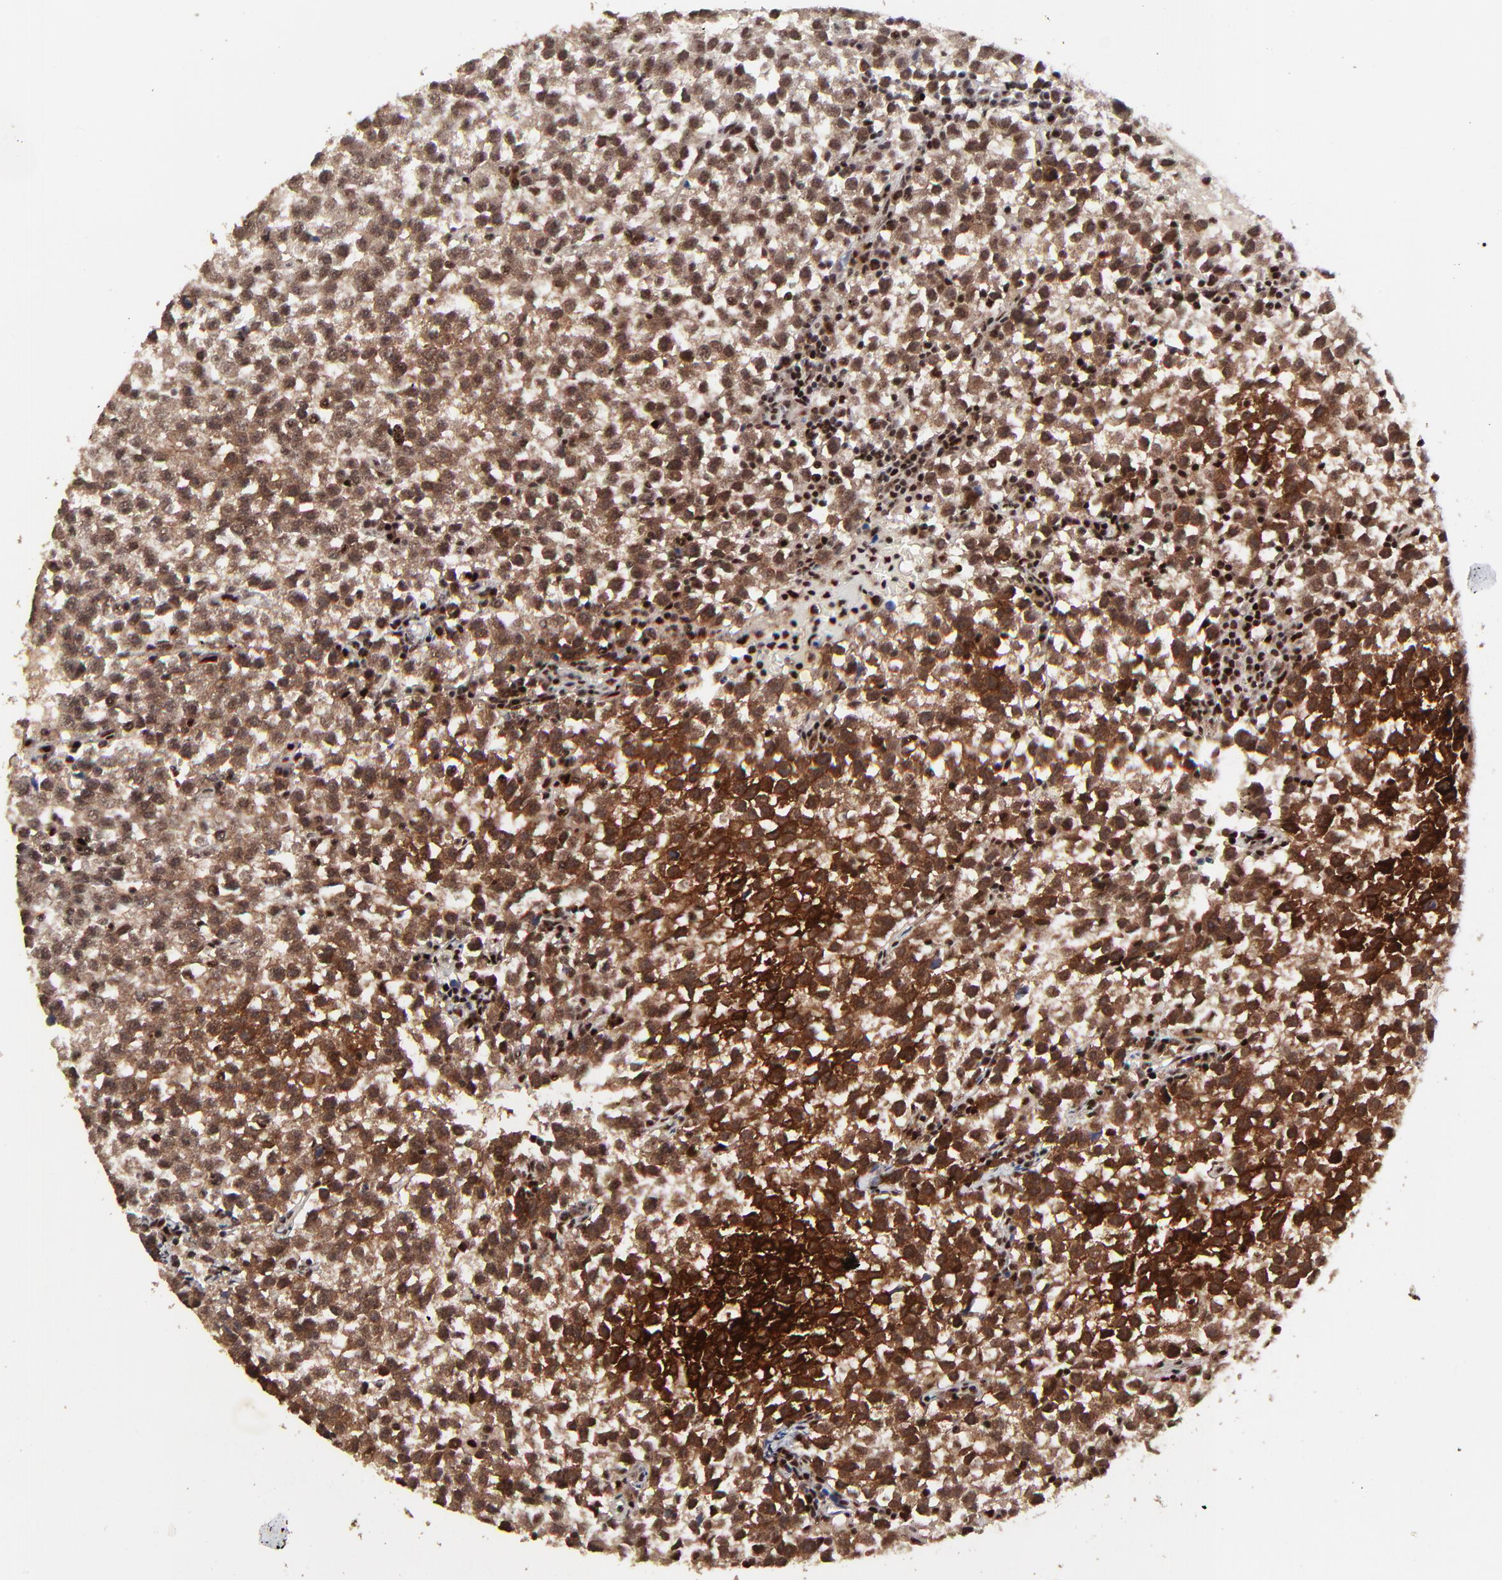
{"staining": {"intensity": "moderate", "quantity": ">75%", "location": "cytoplasmic/membranous"}, "tissue": "testis cancer", "cell_type": "Tumor cells", "image_type": "cancer", "snomed": [{"axis": "morphology", "description": "Seminoma, NOS"}, {"axis": "topography", "description": "Testis"}], "caption": "A brown stain highlights moderate cytoplasmic/membranous positivity of a protein in human testis seminoma tumor cells.", "gene": "RBM22", "patient": {"sex": "male", "age": 35}}